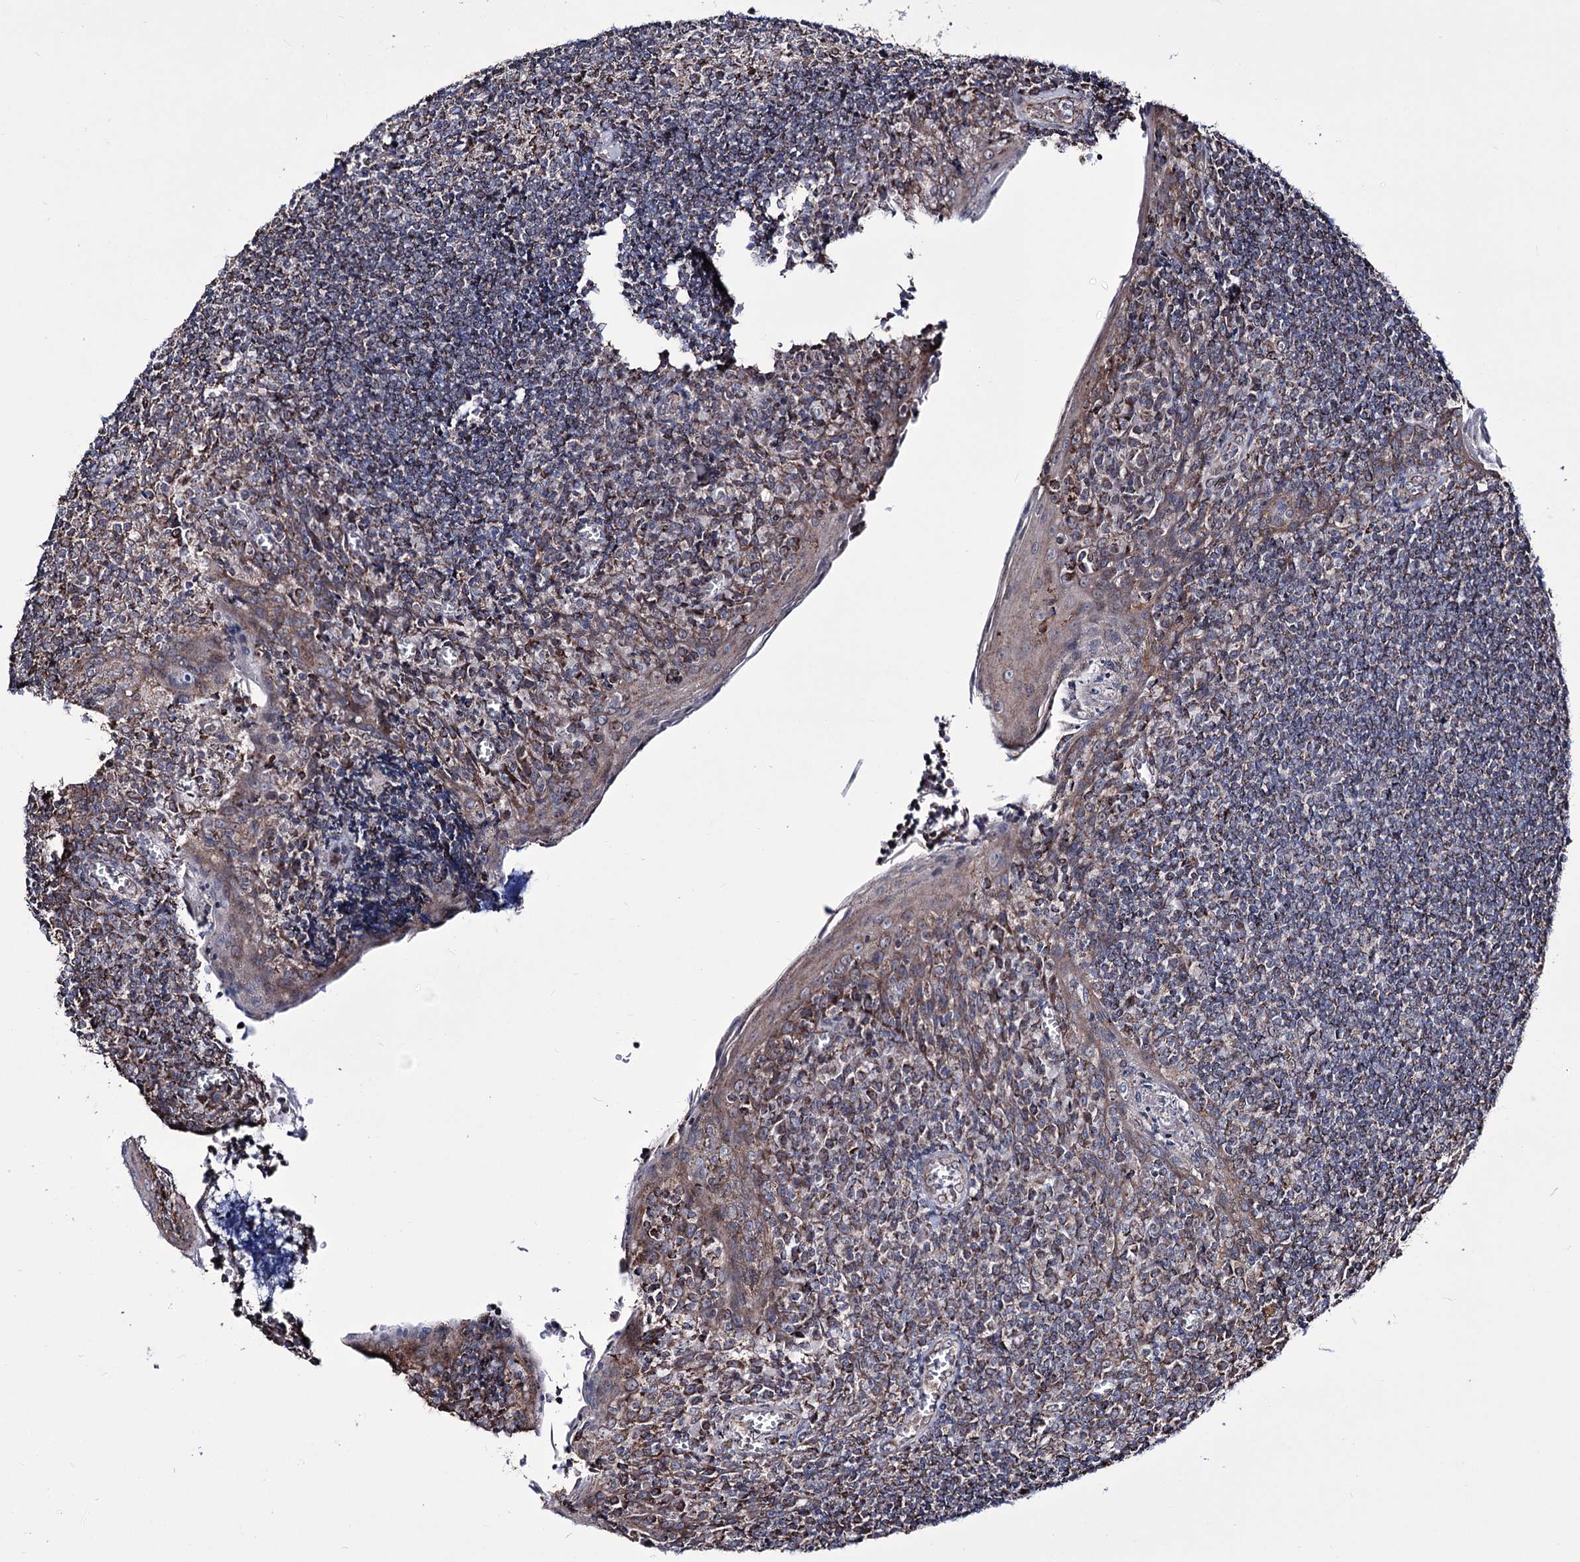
{"staining": {"intensity": "moderate", "quantity": "25%-75%", "location": "cytoplasmic/membranous"}, "tissue": "tonsil", "cell_type": "Germinal center cells", "image_type": "normal", "snomed": [{"axis": "morphology", "description": "Normal tissue, NOS"}, {"axis": "topography", "description": "Tonsil"}], "caption": "A medium amount of moderate cytoplasmic/membranous staining is seen in approximately 25%-75% of germinal center cells in unremarkable tonsil. (IHC, brightfield microscopy, high magnification).", "gene": "CREB3L4", "patient": {"sex": "male", "age": 27}}